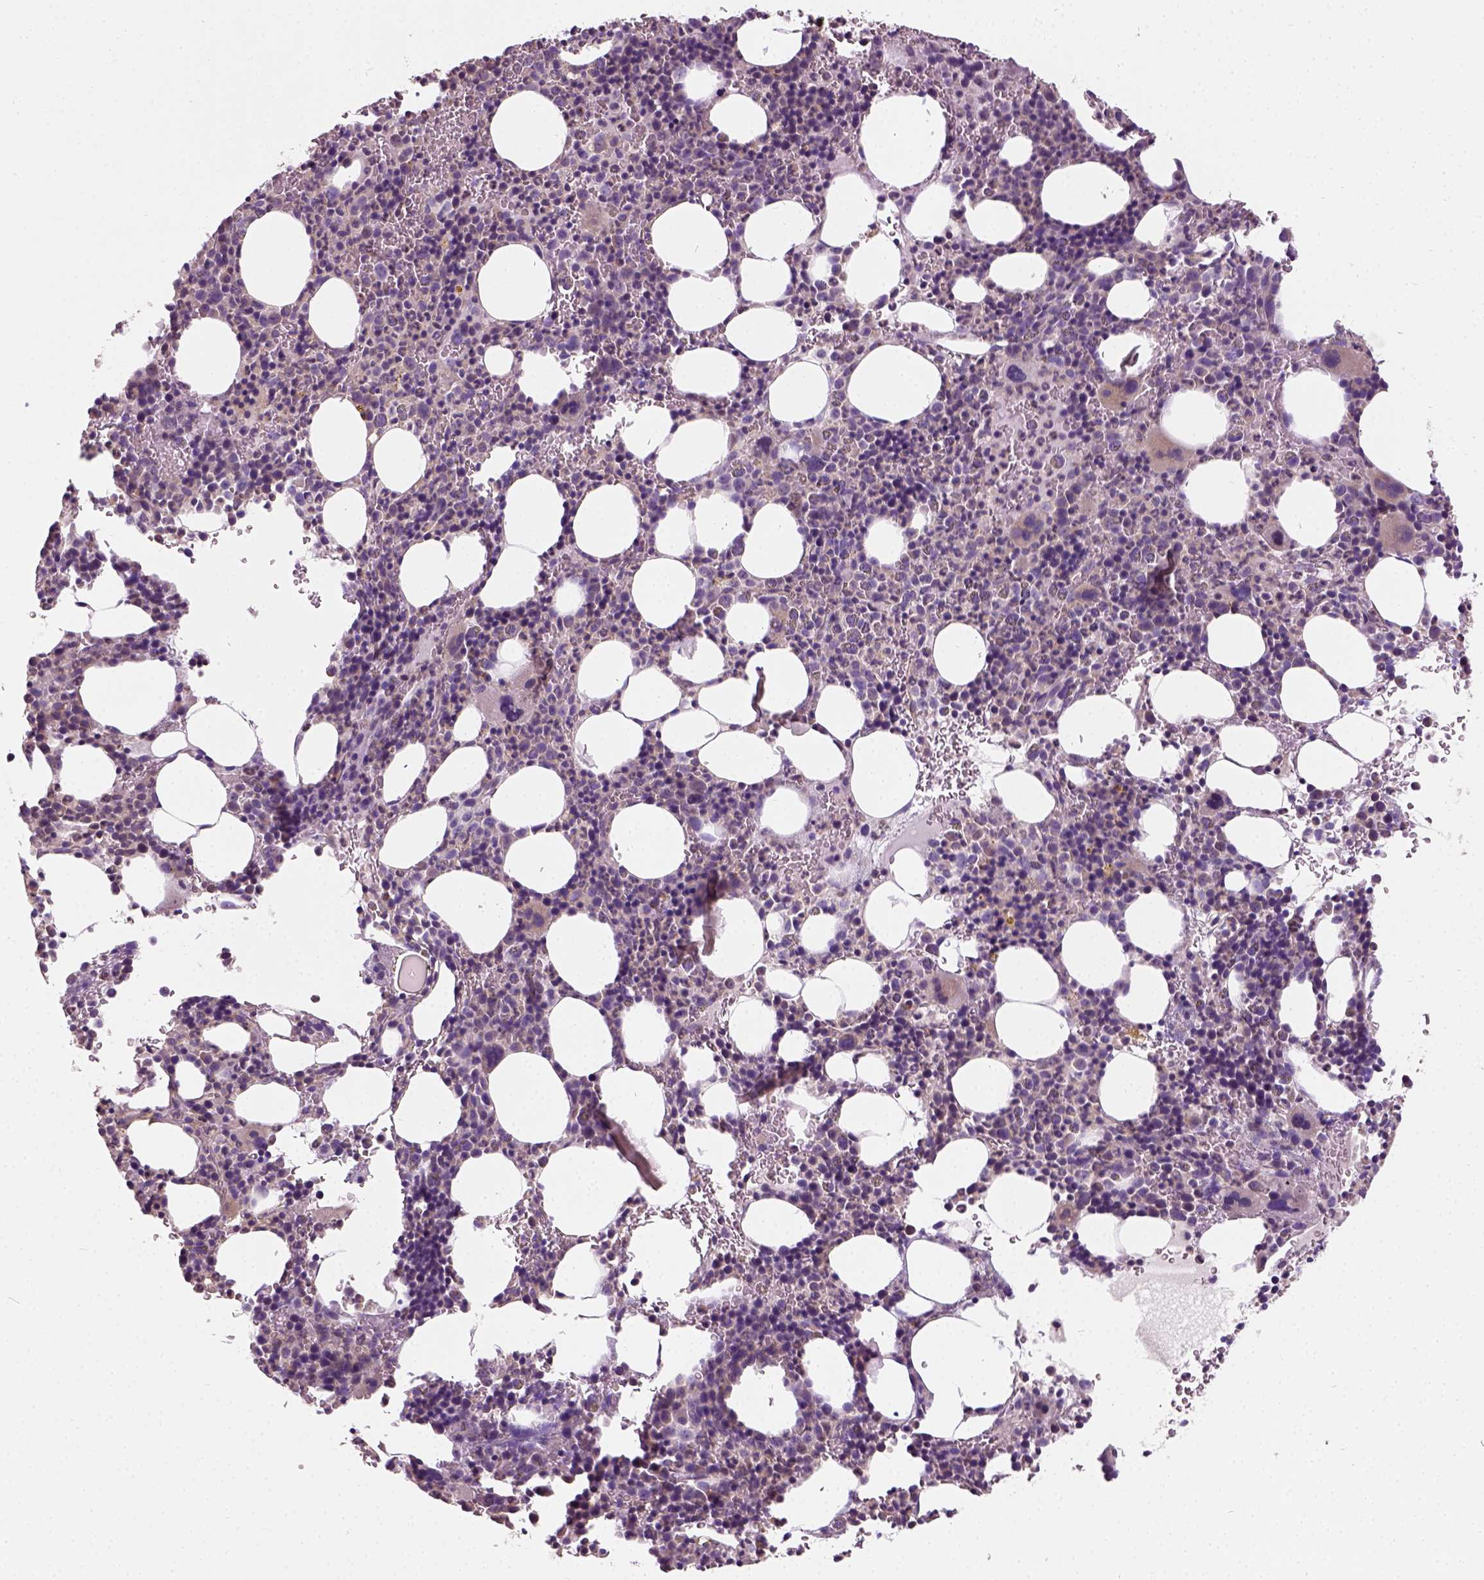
{"staining": {"intensity": "weak", "quantity": ">75%", "location": "cytoplasmic/membranous"}, "tissue": "bone marrow", "cell_type": "Hematopoietic cells", "image_type": "normal", "snomed": [{"axis": "morphology", "description": "Normal tissue, NOS"}, {"axis": "topography", "description": "Bone marrow"}], "caption": "Immunohistochemistry (IHC) of benign bone marrow reveals low levels of weak cytoplasmic/membranous staining in about >75% of hematopoietic cells. (Brightfield microscopy of DAB IHC at high magnification).", "gene": "CRACR2A", "patient": {"sex": "male", "age": 63}}